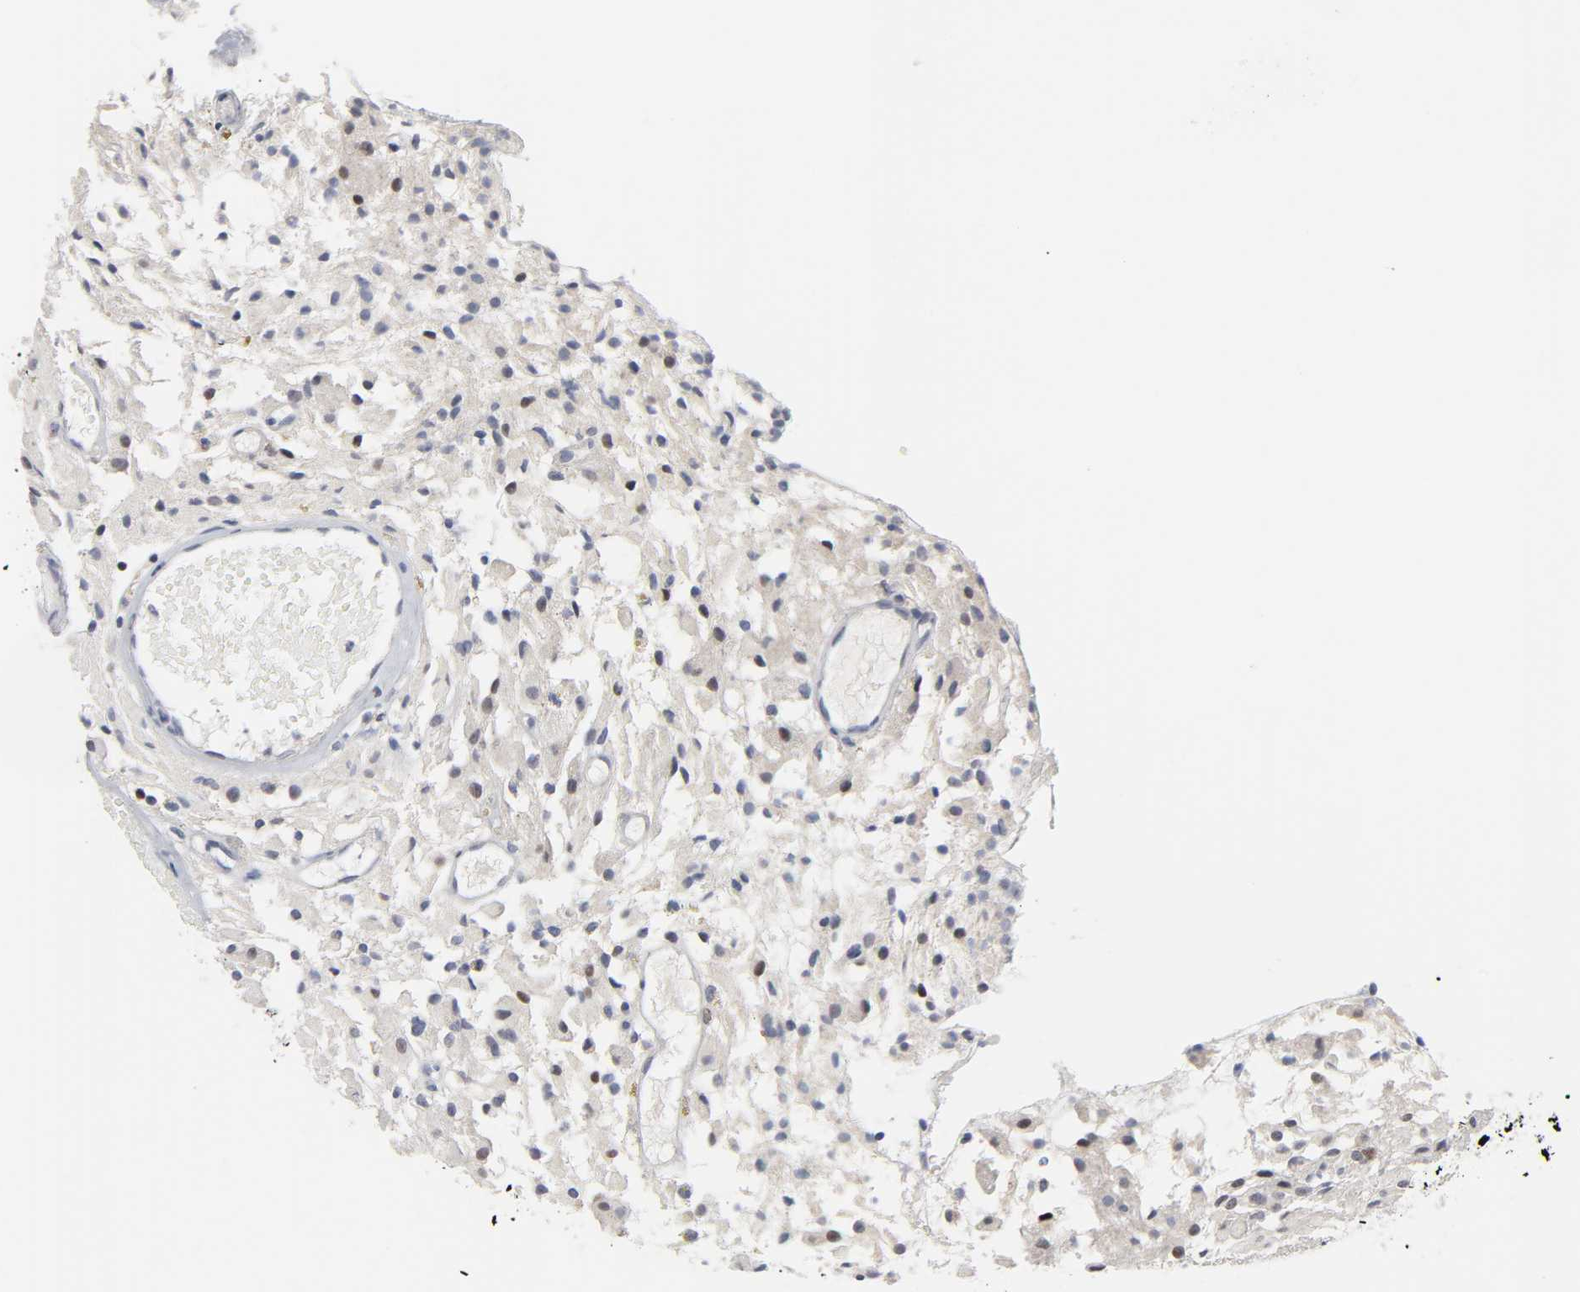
{"staining": {"intensity": "moderate", "quantity": "<25%", "location": "nuclear"}, "tissue": "glioma", "cell_type": "Tumor cells", "image_type": "cancer", "snomed": [{"axis": "morphology", "description": "Glioma, malignant, High grade"}, {"axis": "topography", "description": "Brain"}], "caption": "The photomicrograph shows immunohistochemical staining of high-grade glioma (malignant). There is moderate nuclear expression is seen in about <25% of tumor cells.", "gene": "WEE1", "patient": {"sex": "female", "age": 59}}